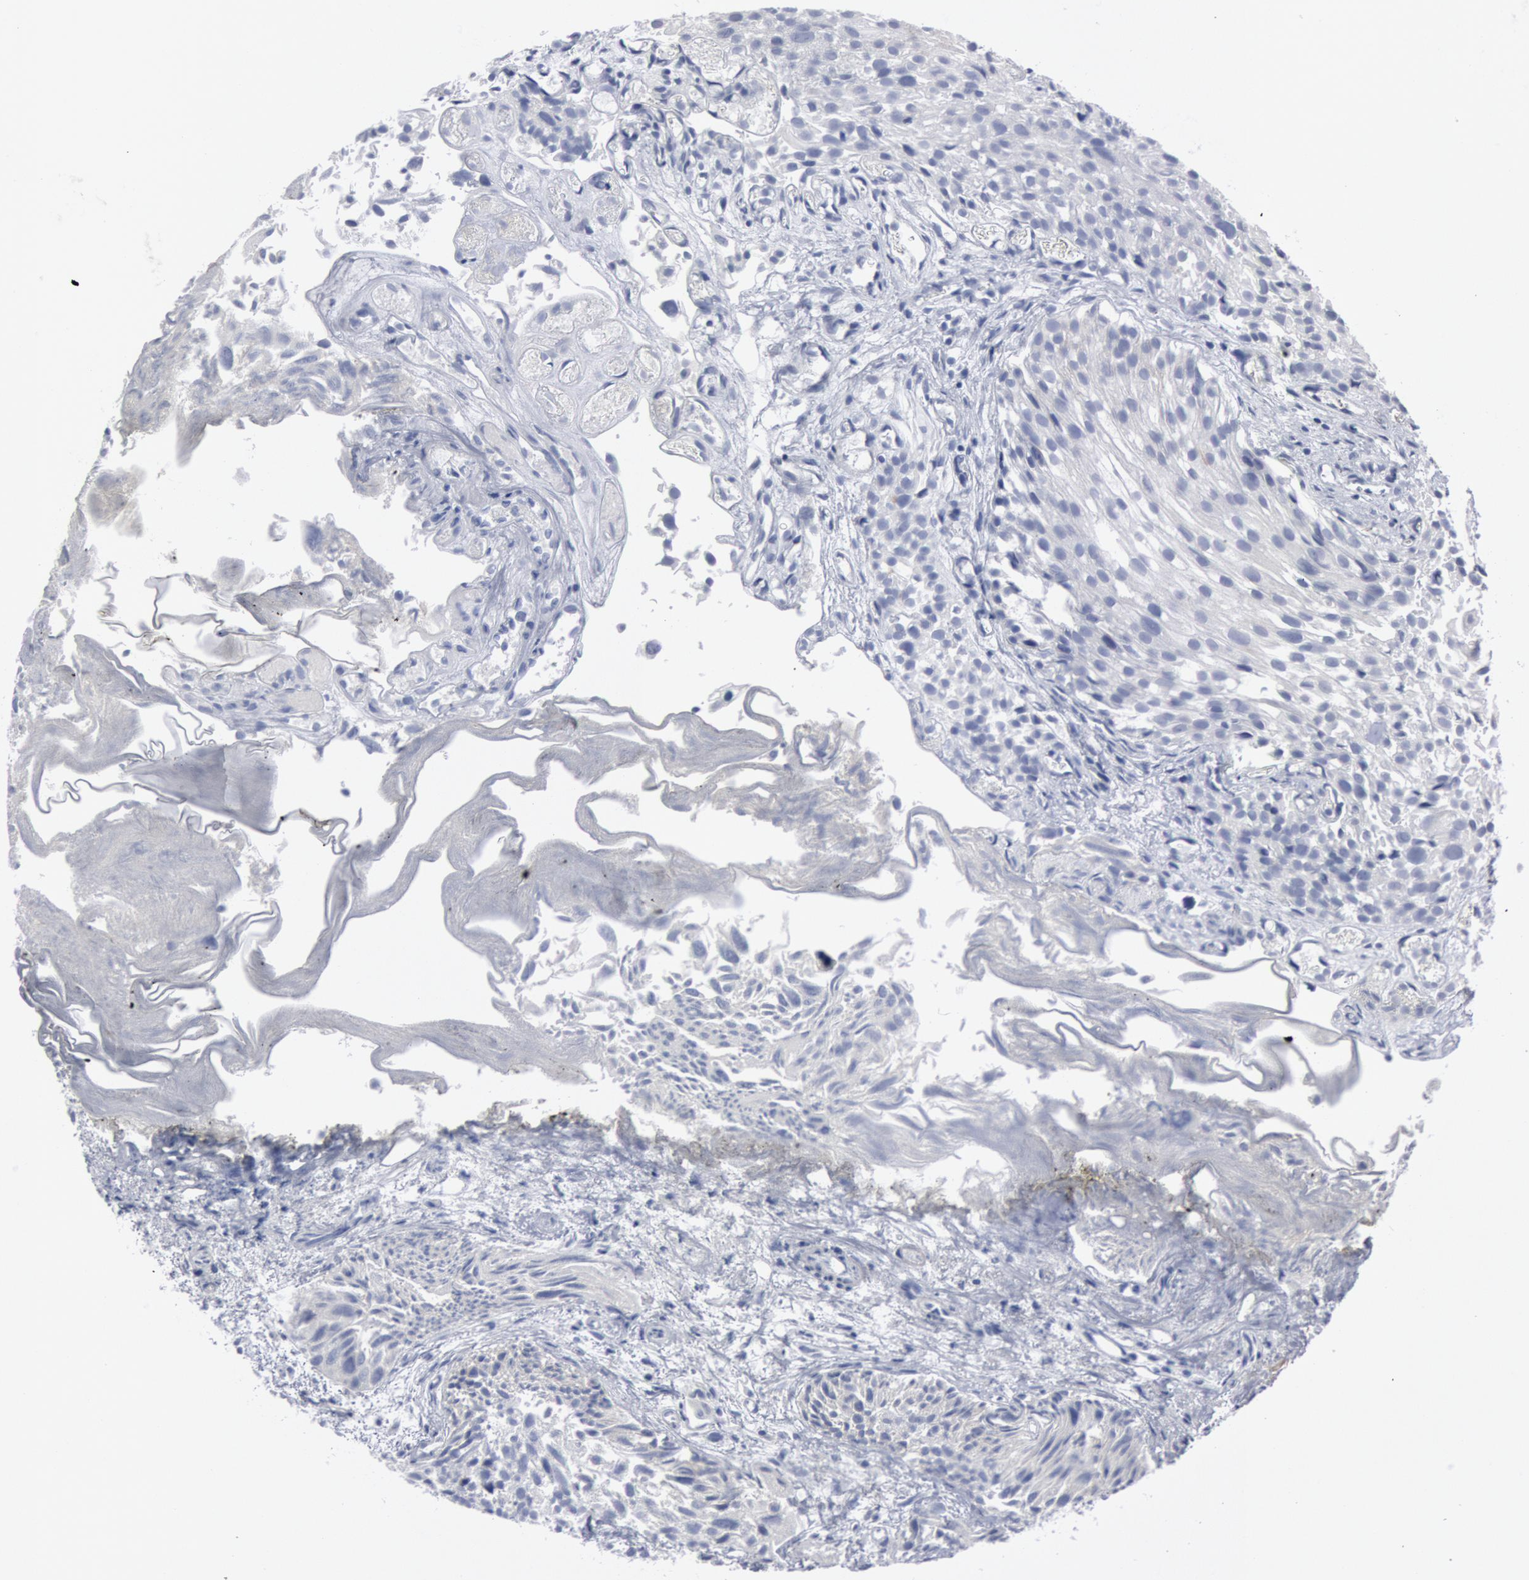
{"staining": {"intensity": "negative", "quantity": "none", "location": "none"}, "tissue": "urothelial cancer", "cell_type": "Tumor cells", "image_type": "cancer", "snomed": [{"axis": "morphology", "description": "Urothelial carcinoma, High grade"}, {"axis": "topography", "description": "Urinary bladder"}], "caption": "A photomicrograph of urothelial cancer stained for a protein displays no brown staining in tumor cells.", "gene": "DMC1", "patient": {"sex": "female", "age": 78}}